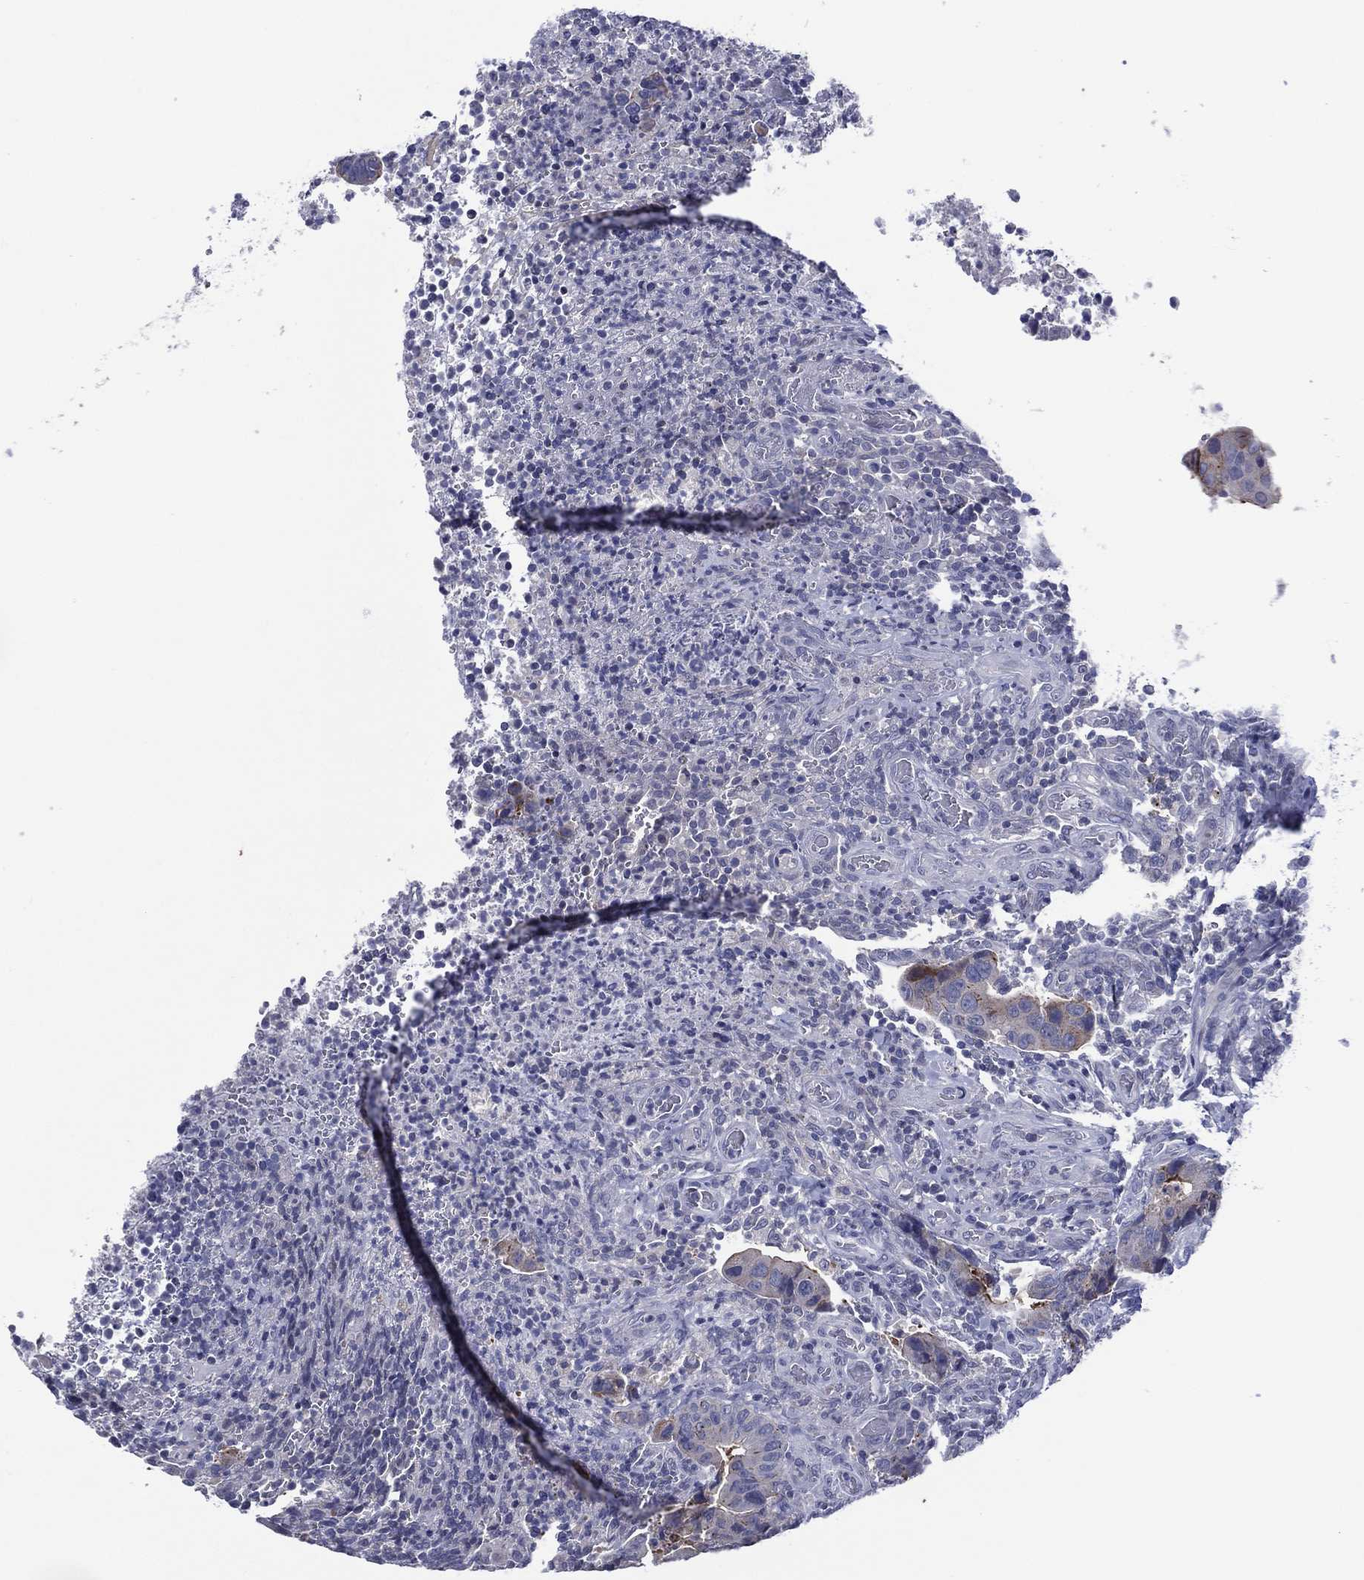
{"staining": {"intensity": "moderate", "quantity": "<25%", "location": "cytoplasmic/membranous"}, "tissue": "colorectal cancer", "cell_type": "Tumor cells", "image_type": "cancer", "snomed": [{"axis": "morphology", "description": "Adenocarcinoma, NOS"}, {"axis": "topography", "description": "Colon"}], "caption": "Immunohistochemical staining of human colorectal cancer (adenocarcinoma) shows moderate cytoplasmic/membranous protein expression in about <25% of tumor cells.", "gene": "TRIM31", "patient": {"sex": "female", "age": 56}}